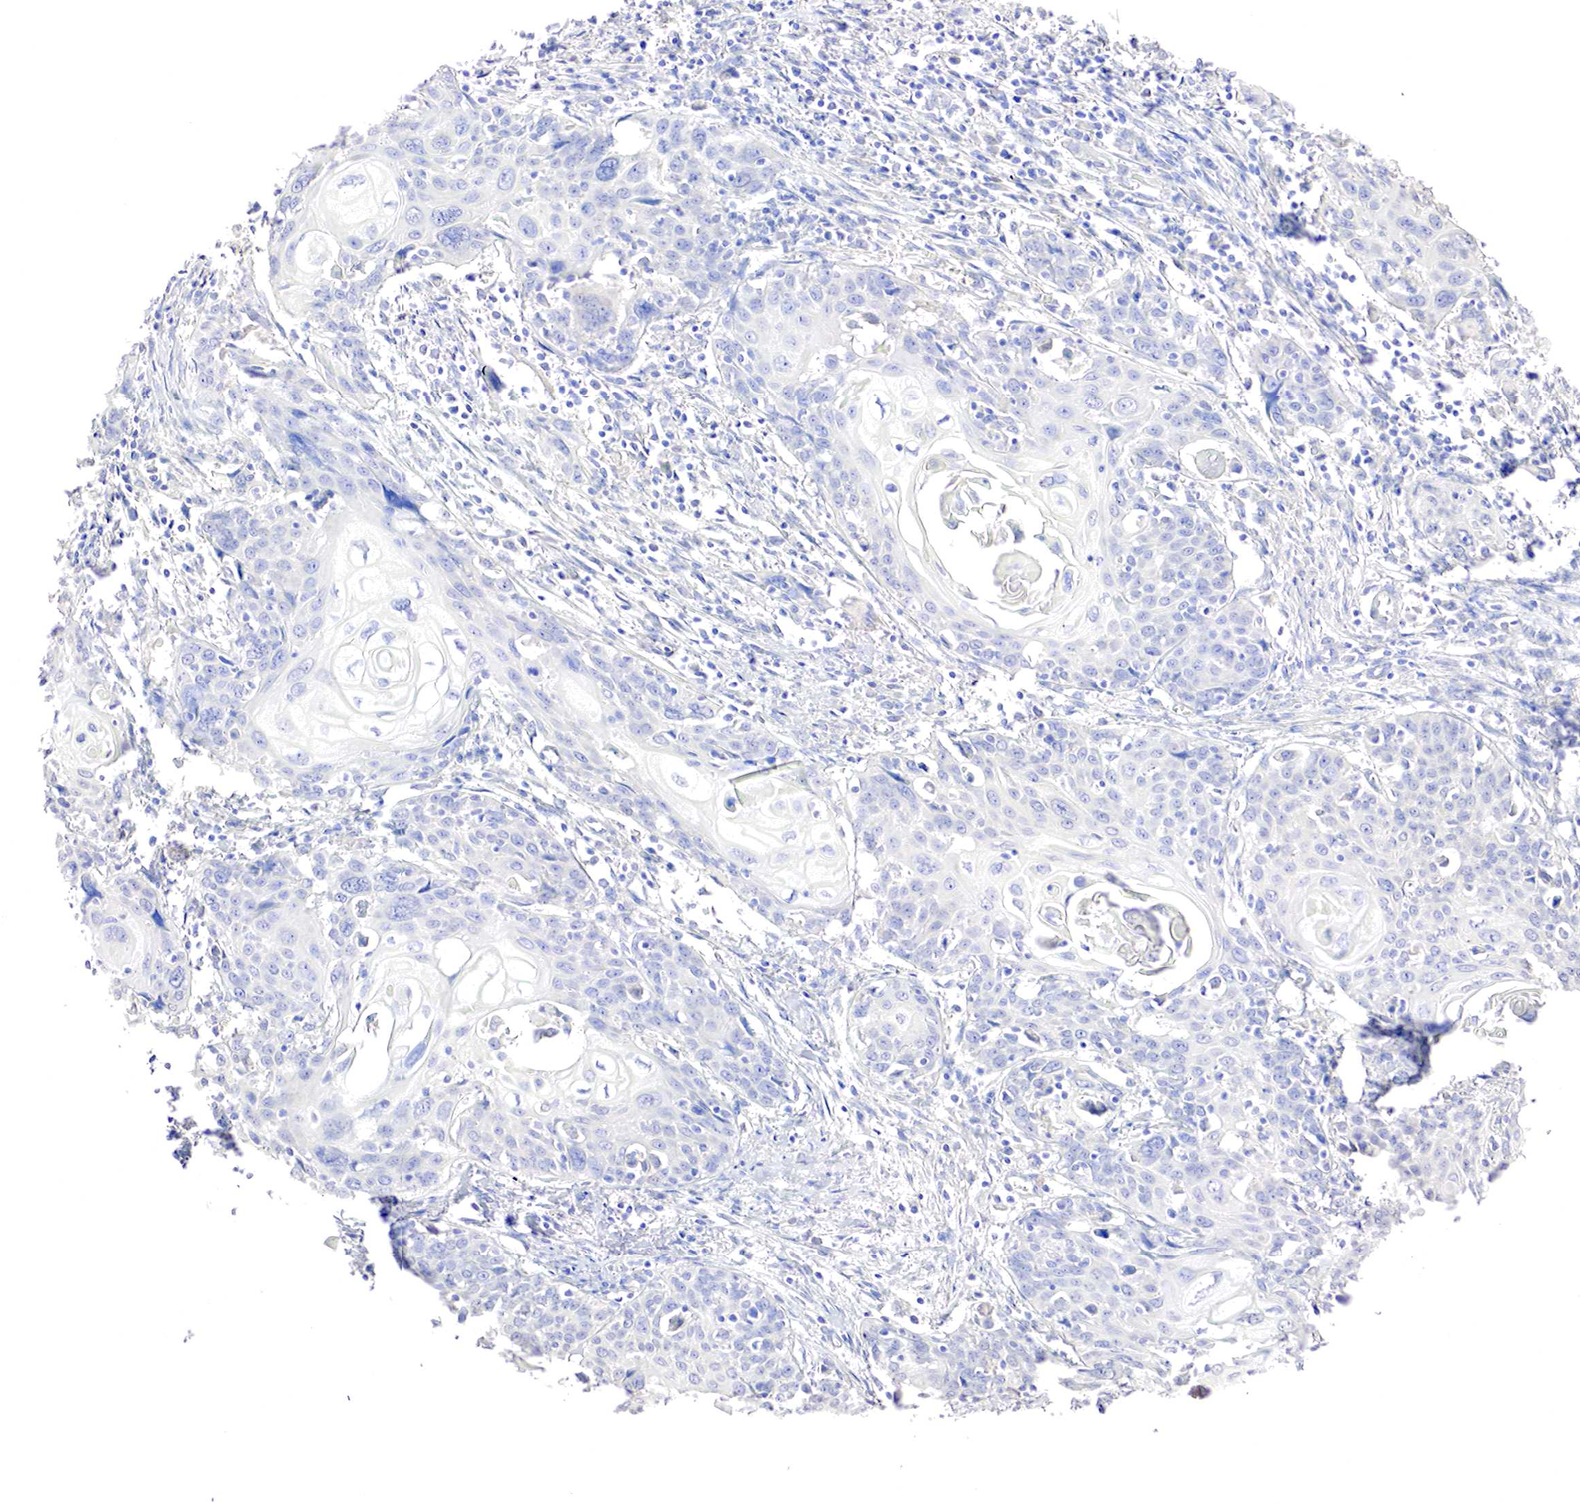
{"staining": {"intensity": "negative", "quantity": "none", "location": "none"}, "tissue": "cervical cancer", "cell_type": "Tumor cells", "image_type": "cancer", "snomed": [{"axis": "morphology", "description": "Squamous cell carcinoma, NOS"}, {"axis": "topography", "description": "Cervix"}], "caption": "Immunohistochemistry (IHC) of human cervical squamous cell carcinoma exhibits no positivity in tumor cells.", "gene": "GATA1", "patient": {"sex": "female", "age": 54}}